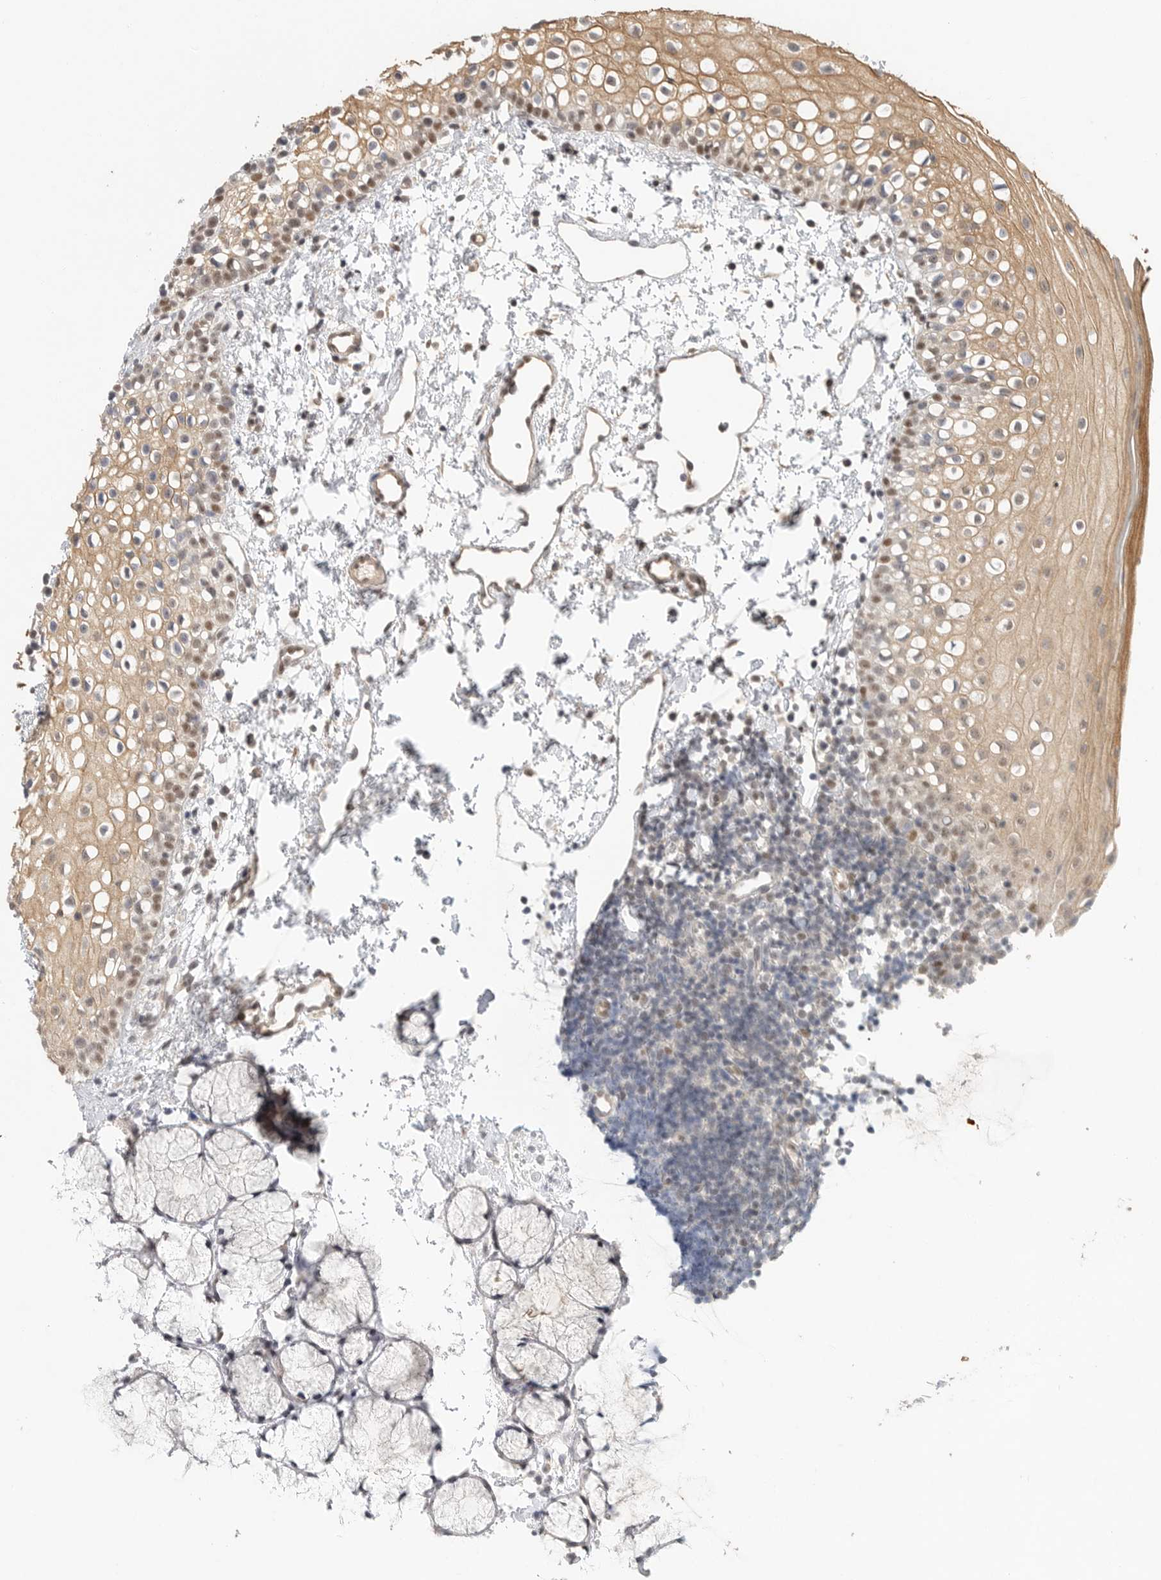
{"staining": {"intensity": "moderate", "quantity": "25%-75%", "location": "cytoplasmic/membranous,nuclear"}, "tissue": "oral mucosa", "cell_type": "Squamous epithelial cells", "image_type": "normal", "snomed": [{"axis": "morphology", "description": "Normal tissue, NOS"}, {"axis": "topography", "description": "Oral tissue"}], "caption": "Moderate cytoplasmic/membranous,nuclear staining is identified in approximately 25%-75% of squamous epithelial cells in benign oral mucosa. (DAB (3,3'-diaminobenzidine) IHC, brown staining for protein, blue staining for nuclei).", "gene": "DFFA", "patient": {"sex": "male", "age": 28}}